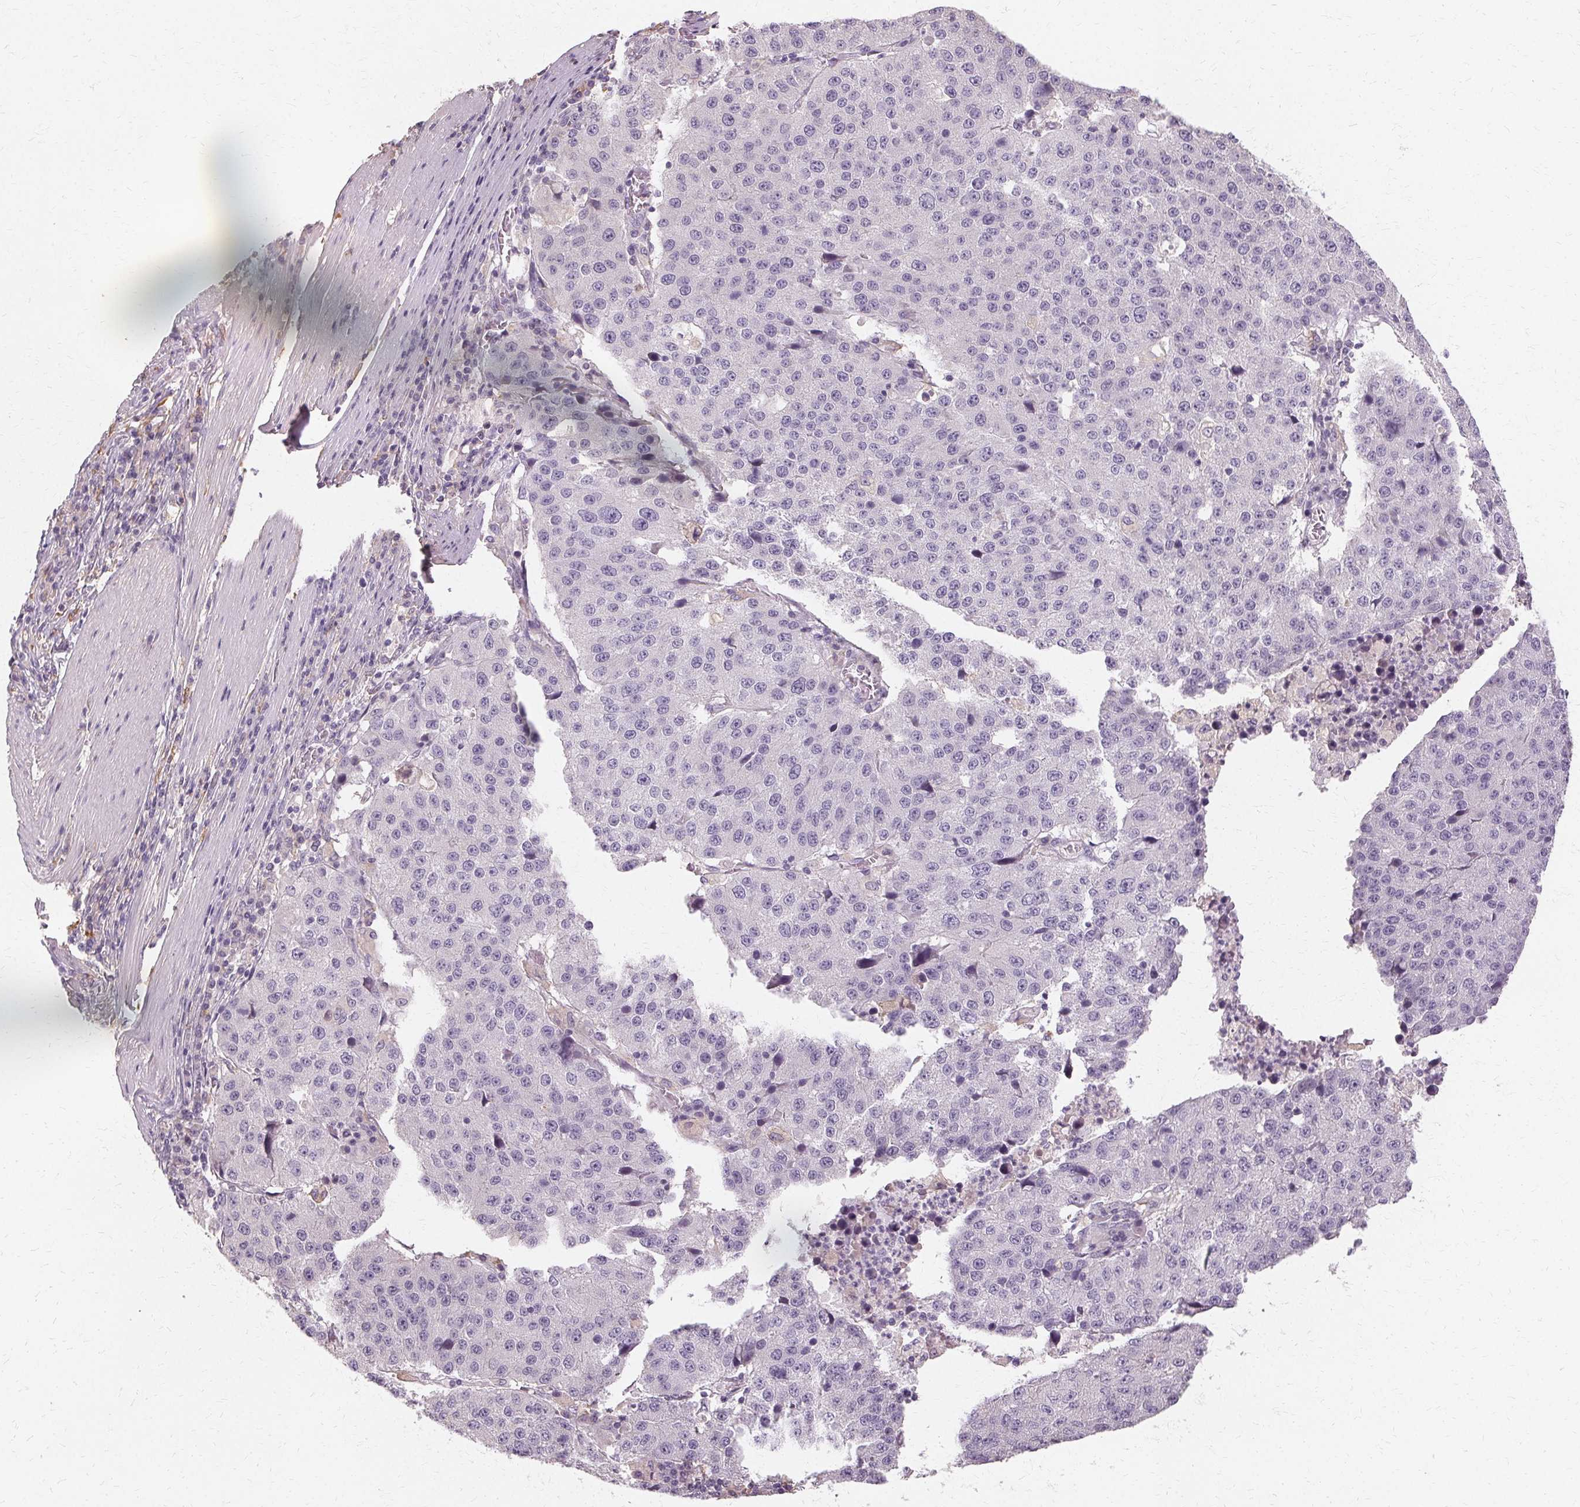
{"staining": {"intensity": "negative", "quantity": "none", "location": "none"}, "tissue": "stomach cancer", "cell_type": "Tumor cells", "image_type": "cancer", "snomed": [{"axis": "morphology", "description": "Adenocarcinoma, NOS"}, {"axis": "topography", "description": "Stomach"}], "caption": "This is an IHC photomicrograph of human stomach adenocarcinoma. There is no expression in tumor cells.", "gene": "IFNGR1", "patient": {"sex": "male", "age": 71}}